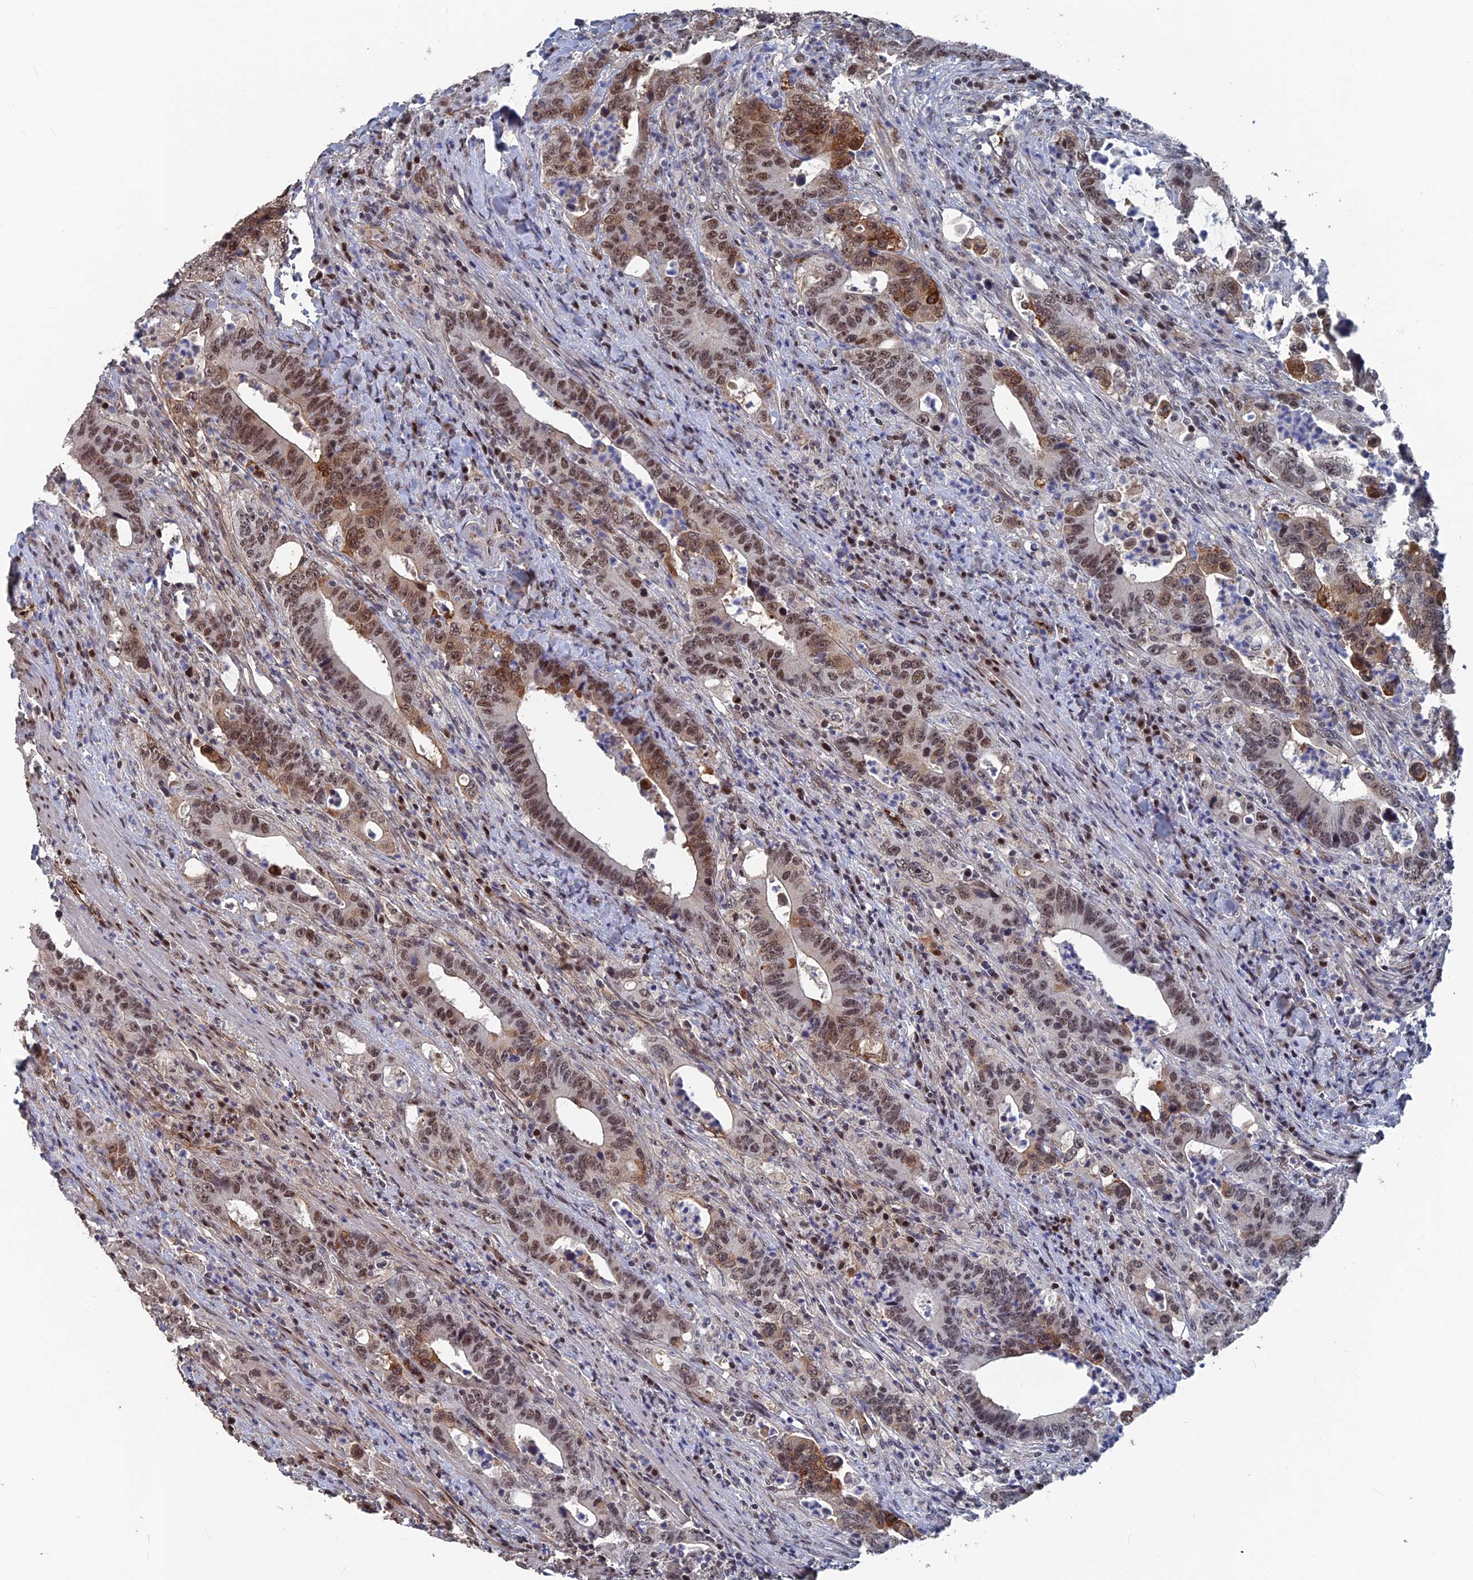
{"staining": {"intensity": "moderate", "quantity": "25%-75%", "location": "cytoplasmic/membranous,nuclear"}, "tissue": "colorectal cancer", "cell_type": "Tumor cells", "image_type": "cancer", "snomed": [{"axis": "morphology", "description": "Adenocarcinoma, NOS"}, {"axis": "topography", "description": "Colon"}], "caption": "IHC of adenocarcinoma (colorectal) displays medium levels of moderate cytoplasmic/membranous and nuclear positivity in about 25%-75% of tumor cells.", "gene": "SH3D21", "patient": {"sex": "female", "age": 75}}